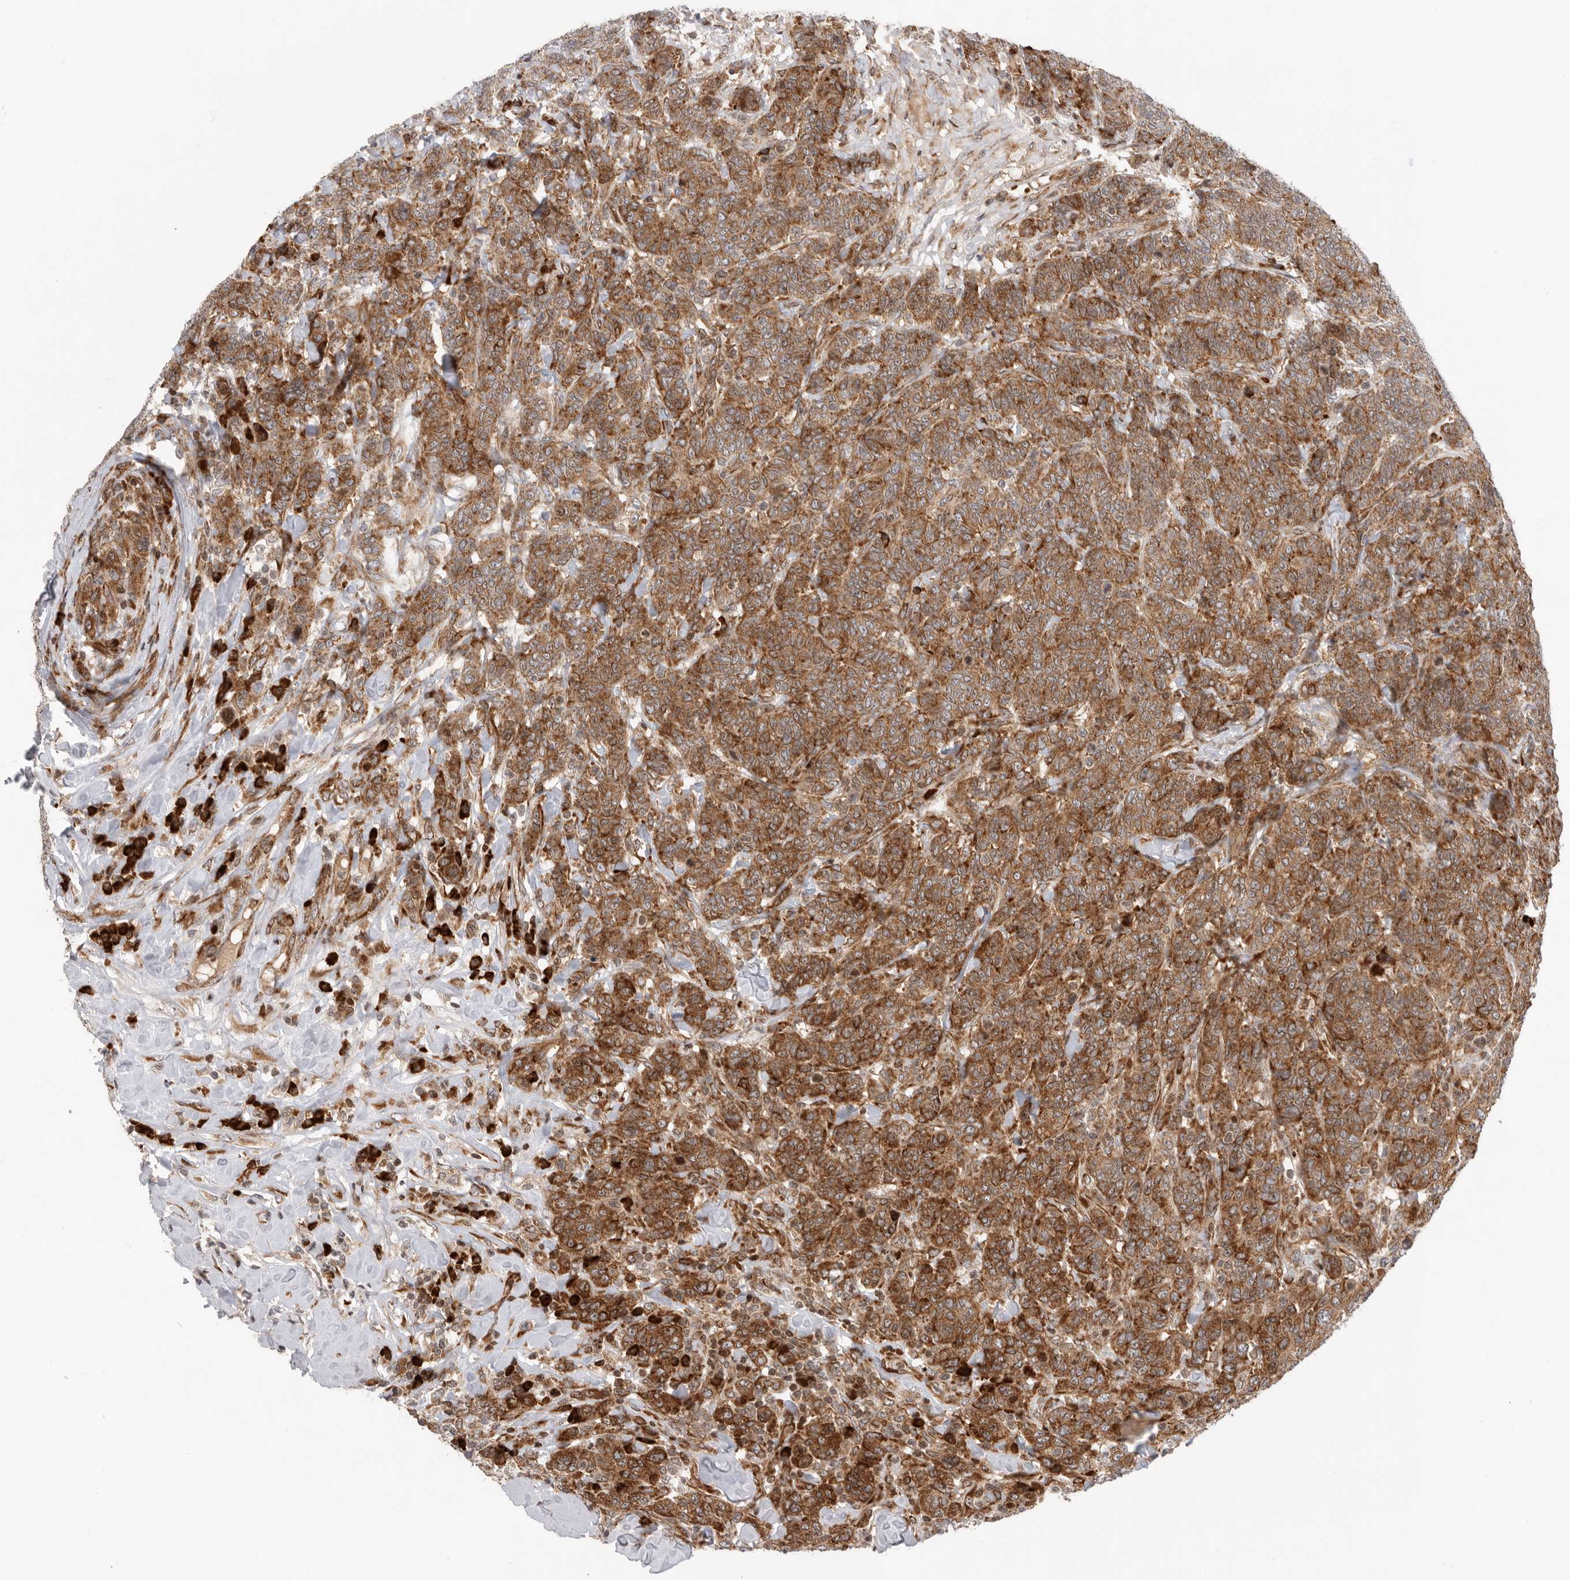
{"staining": {"intensity": "moderate", "quantity": ">75%", "location": "cytoplasmic/membranous"}, "tissue": "breast cancer", "cell_type": "Tumor cells", "image_type": "cancer", "snomed": [{"axis": "morphology", "description": "Duct carcinoma"}, {"axis": "topography", "description": "Breast"}], "caption": "Breast cancer (invasive ductal carcinoma) stained for a protein shows moderate cytoplasmic/membranous positivity in tumor cells.", "gene": "FZD3", "patient": {"sex": "female", "age": 37}}